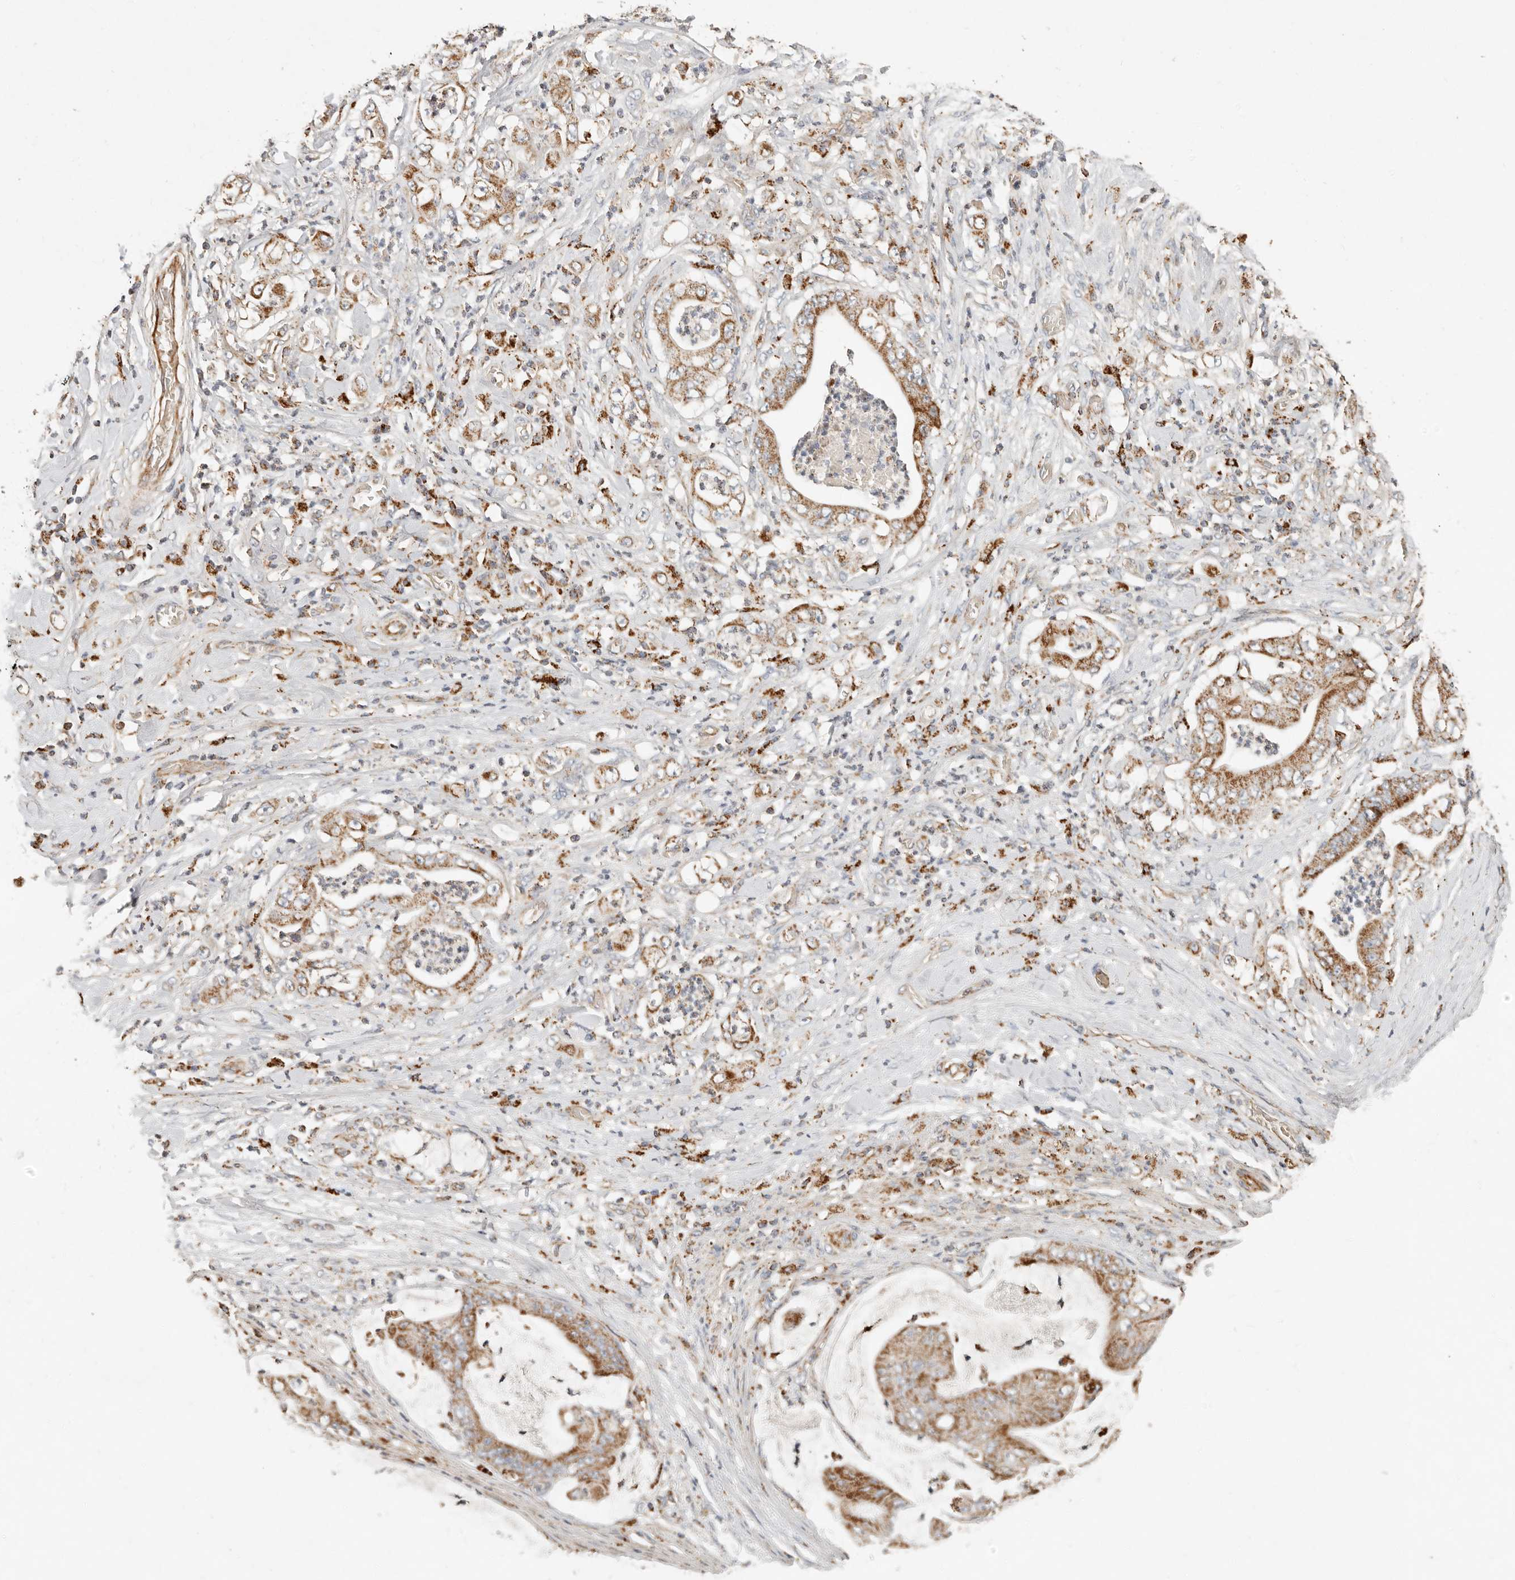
{"staining": {"intensity": "strong", "quantity": ">75%", "location": "cytoplasmic/membranous"}, "tissue": "stomach cancer", "cell_type": "Tumor cells", "image_type": "cancer", "snomed": [{"axis": "morphology", "description": "Adenocarcinoma, NOS"}, {"axis": "topography", "description": "Stomach"}], "caption": "The image displays staining of stomach adenocarcinoma, revealing strong cytoplasmic/membranous protein staining (brown color) within tumor cells. The staining is performed using DAB (3,3'-diaminobenzidine) brown chromogen to label protein expression. The nuclei are counter-stained blue using hematoxylin.", "gene": "ARHGEF10L", "patient": {"sex": "female", "age": 73}}